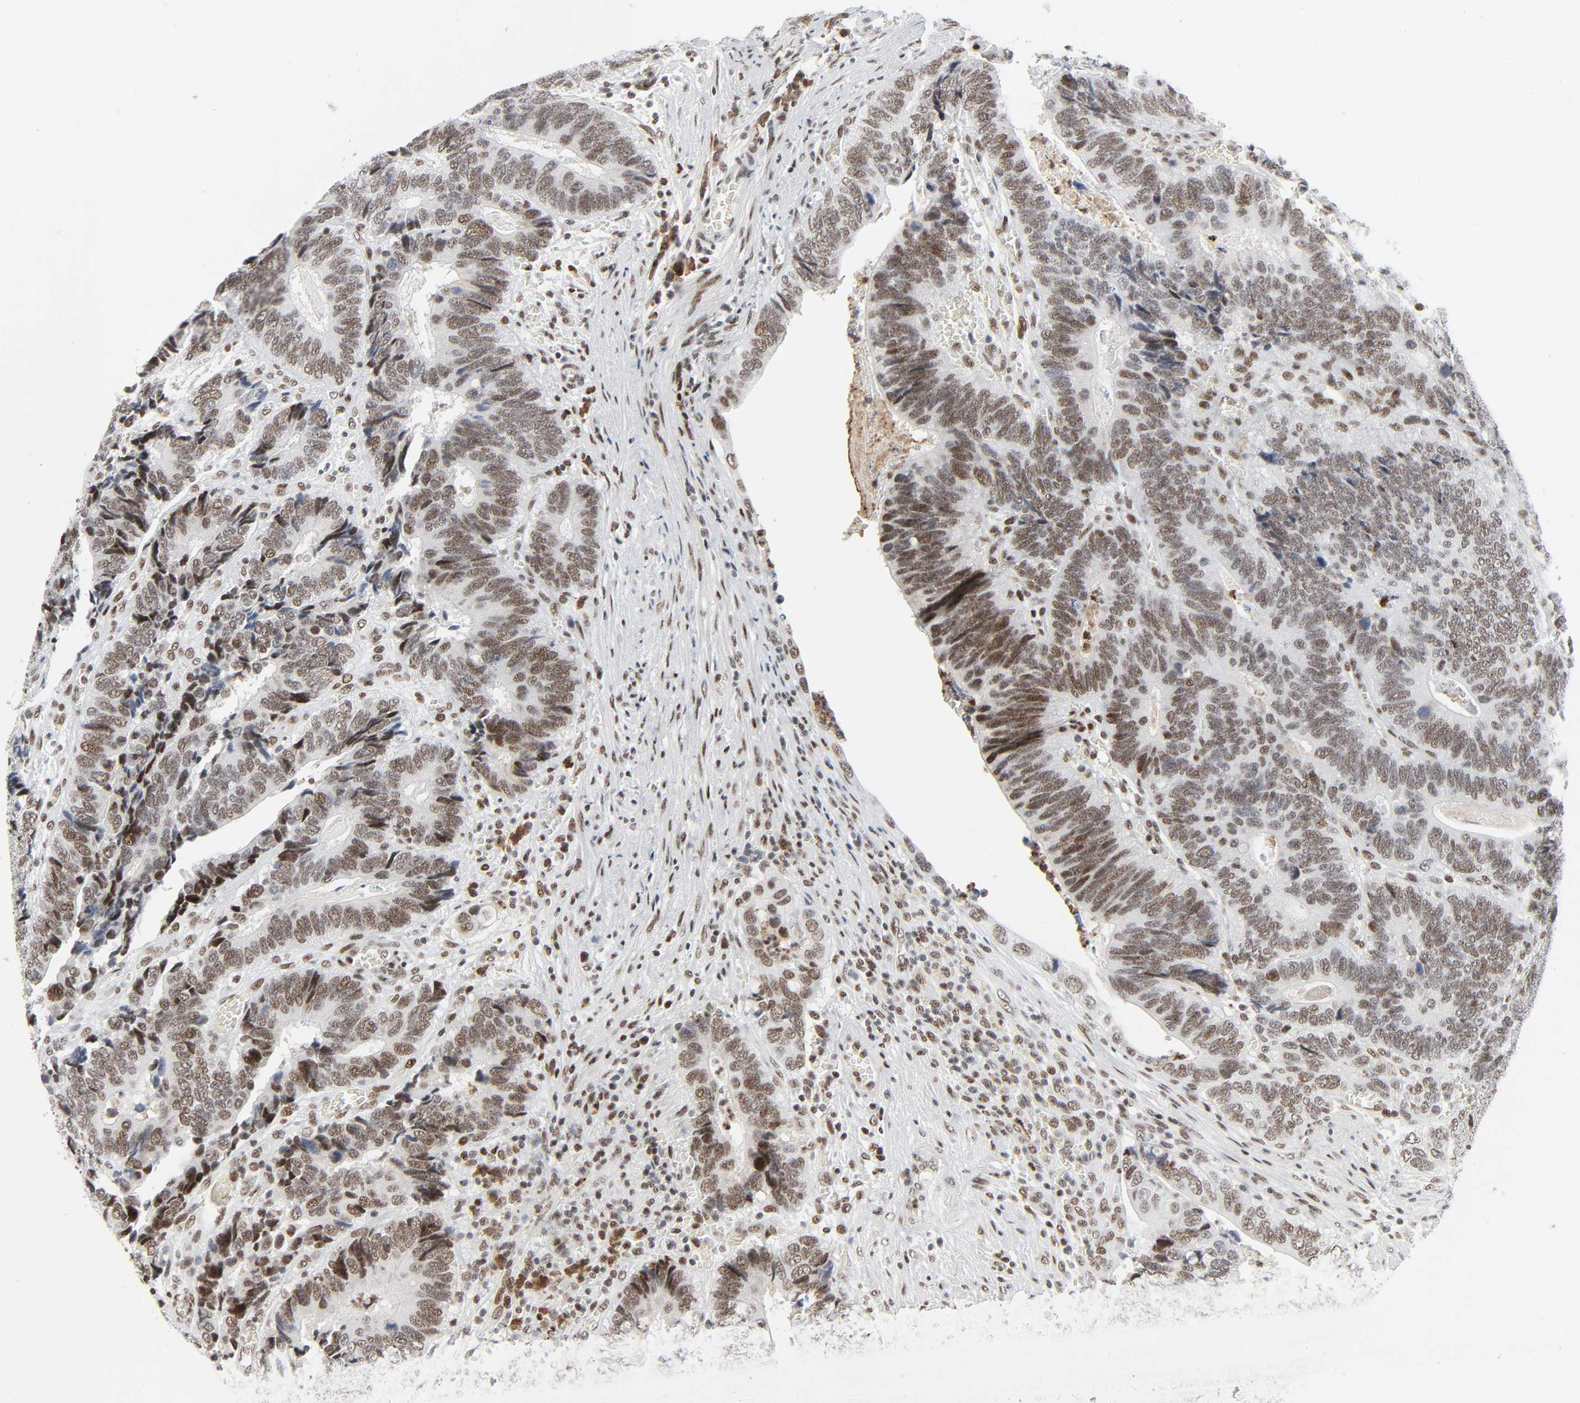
{"staining": {"intensity": "moderate", "quantity": ">75%", "location": "nuclear"}, "tissue": "colorectal cancer", "cell_type": "Tumor cells", "image_type": "cancer", "snomed": [{"axis": "morphology", "description": "Adenocarcinoma, NOS"}, {"axis": "topography", "description": "Colon"}], "caption": "Moderate nuclear staining for a protein is present in approximately >75% of tumor cells of colorectal cancer (adenocarcinoma) using immunohistochemistry.", "gene": "CREBBP", "patient": {"sex": "male", "age": 72}}